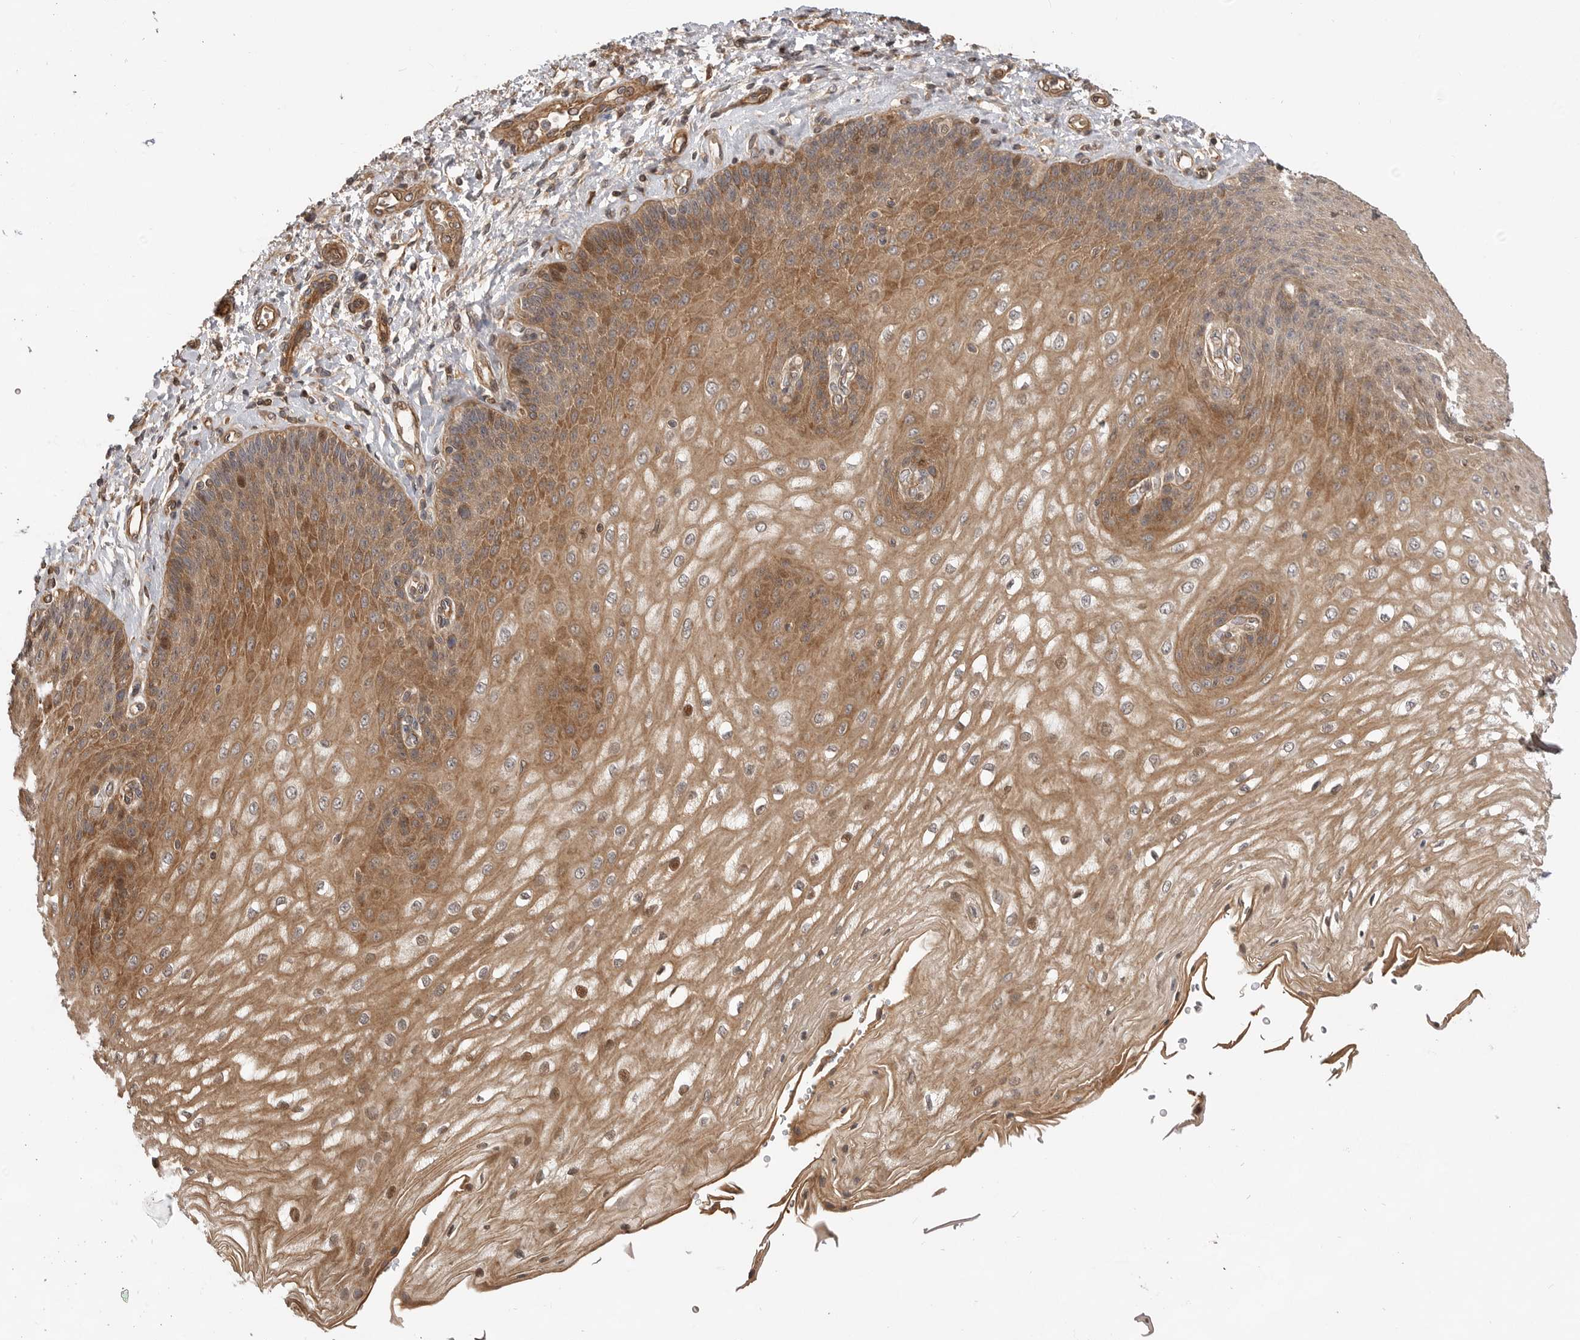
{"staining": {"intensity": "moderate", "quantity": ">75%", "location": "cytoplasmic/membranous,nuclear"}, "tissue": "esophagus", "cell_type": "Squamous epithelial cells", "image_type": "normal", "snomed": [{"axis": "morphology", "description": "Normal tissue, NOS"}, {"axis": "topography", "description": "Esophagus"}], "caption": "An image showing moderate cytoplasmic/membranous,nuclear expression in approximately >75% of squamous epithelial cells in unremarkable esophagus, as visualized by brown immunohistochemical staining.", "gene": "ADPRS", "patient": {"sex": "male", "age": 54}}